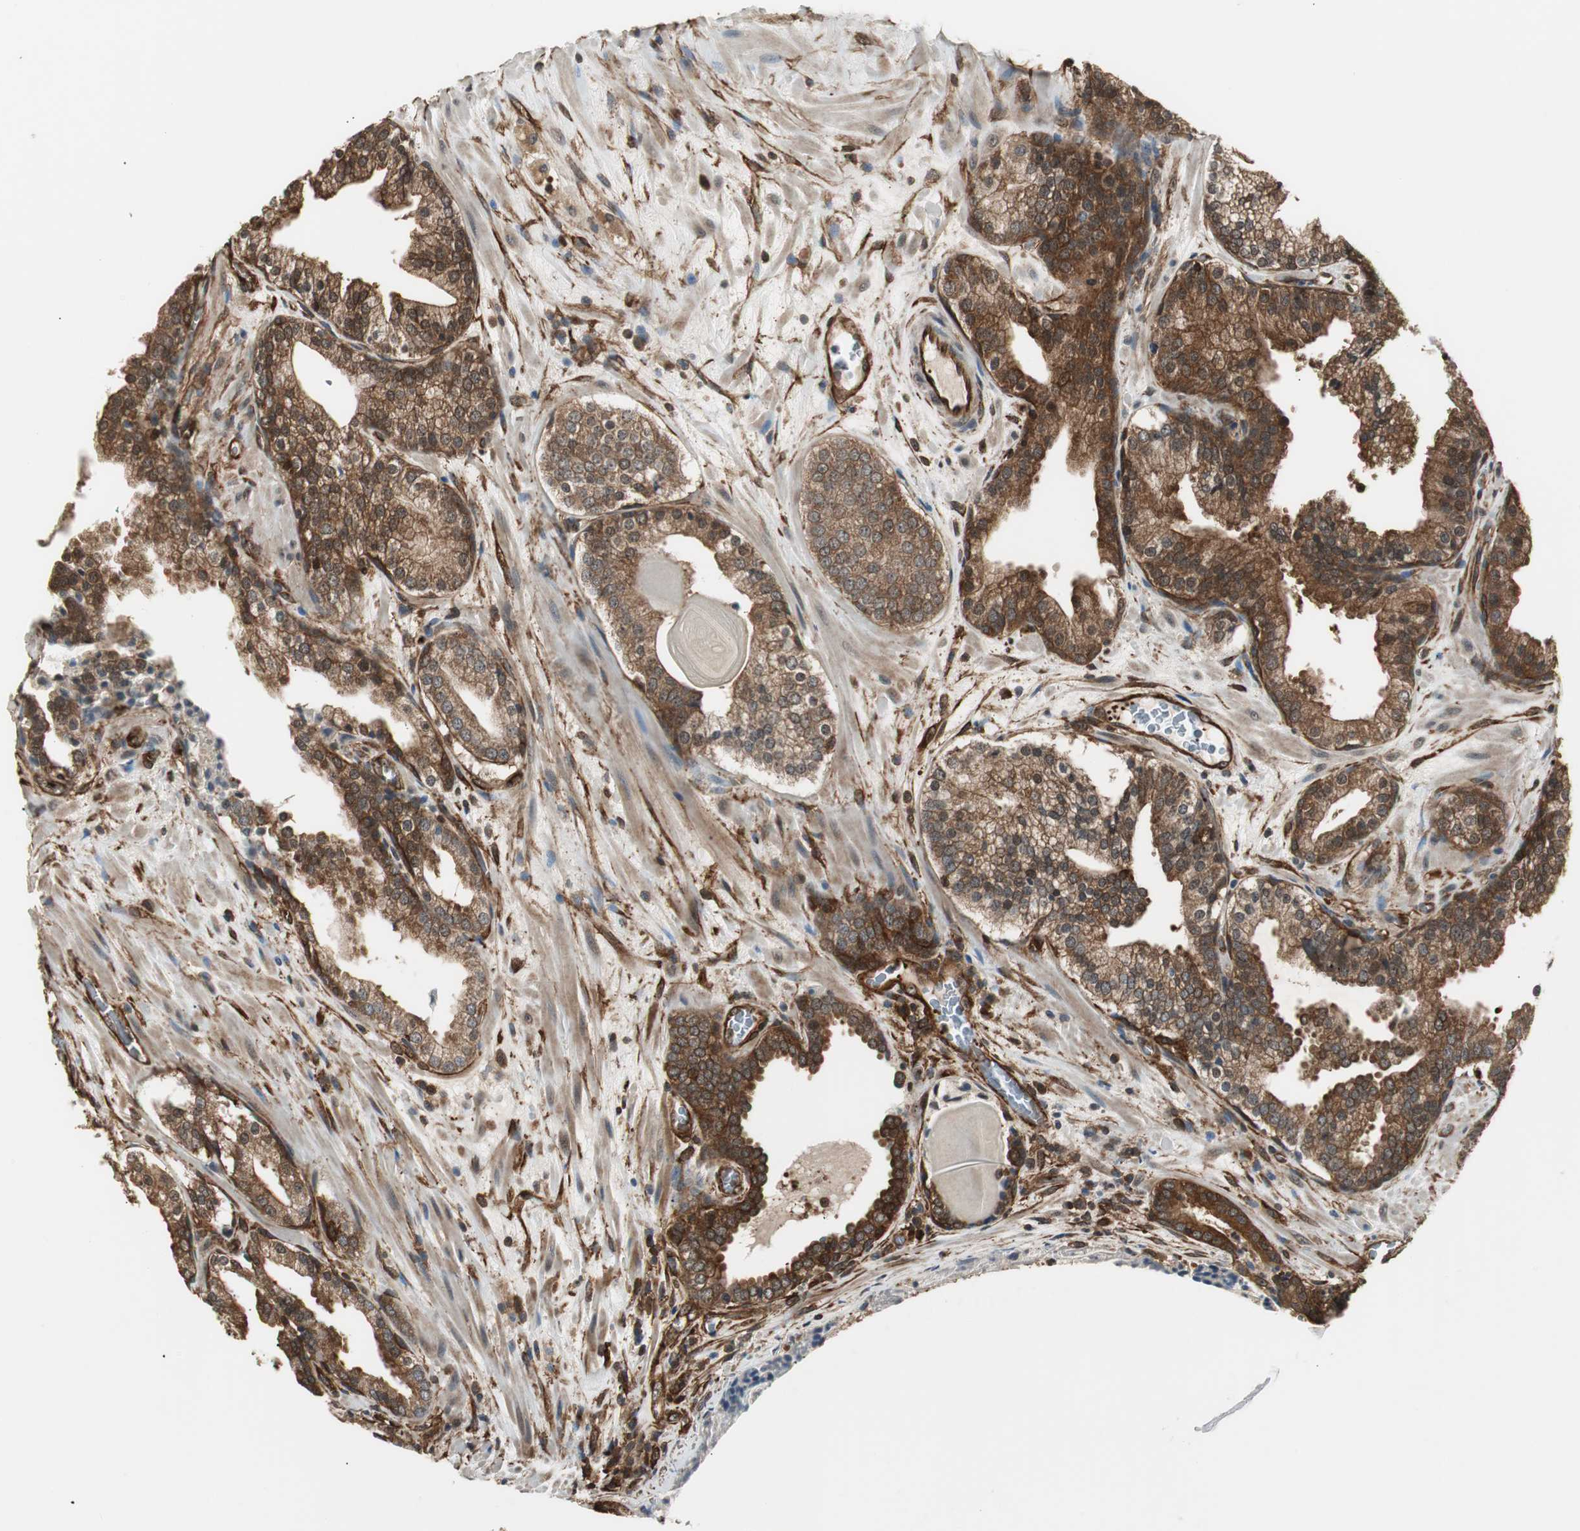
{"staining": {"intensity": "moderate", "quantity": ">75%", "location": "cytoplasmic/membranous"}, "tissue": "prostate cancer", "cell_type": "Tumor cells", "image_type": "cancer", "snomed": [{"axis": "morphology", "description": "Adenocarcinoma, High grade"}, {"axis": "topography", "description": "Prostate"}], "caption": "Moderate cytoplasmic/membranous protein positivity is seen in approximately >75% of tumor cells in adenocarcinoma (high-grade) (prostate).", "gene": "PTPN11", "patient": {"sex": "male", "age": 68}}